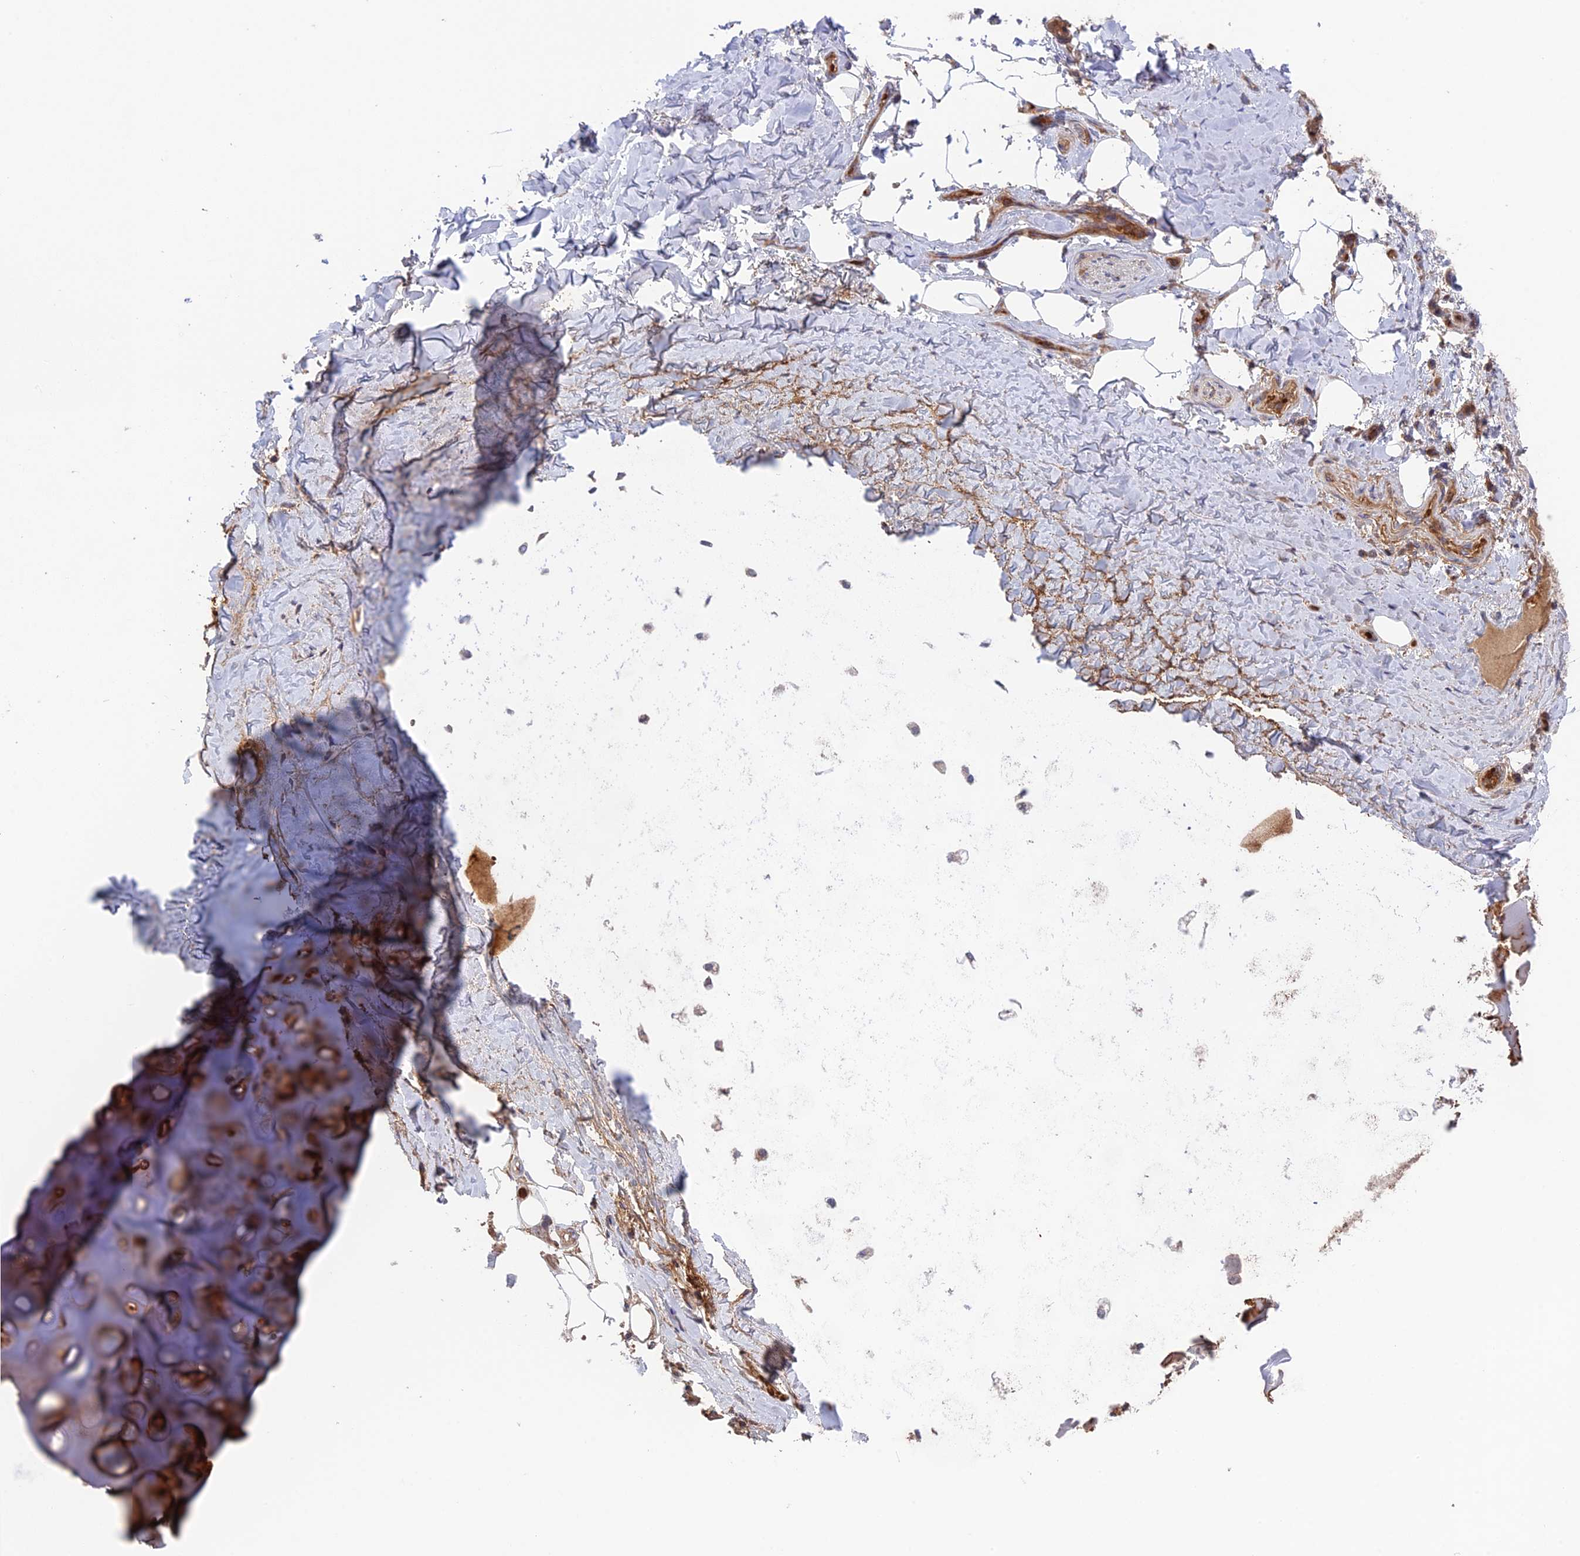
{"staining": {"intensity": "weak", "quantity": "25%-75%", "location": "cytoplasmic/membranous"}, "tissue": "adipose tissue", "cell_type": "Adipocytes", "image_type": "normal", "snomed": [{"axis": "morphology", "description": "Normal tissue, NOS"}, {"axis": "topography", "description": "Lymph node"}, {"axis": "topography", "description": "Cartilage tissue"}, {"axis": "topography", "description": "Bronchus"}], "caption": "IHC of unremarkable adipose tissue exhibits low levels of weak cytoplasmic/membranous staining in about 25%-75% of adipocytes.", "gene": "CPNE7", "patient": {"sex": "male", "age": 63}}